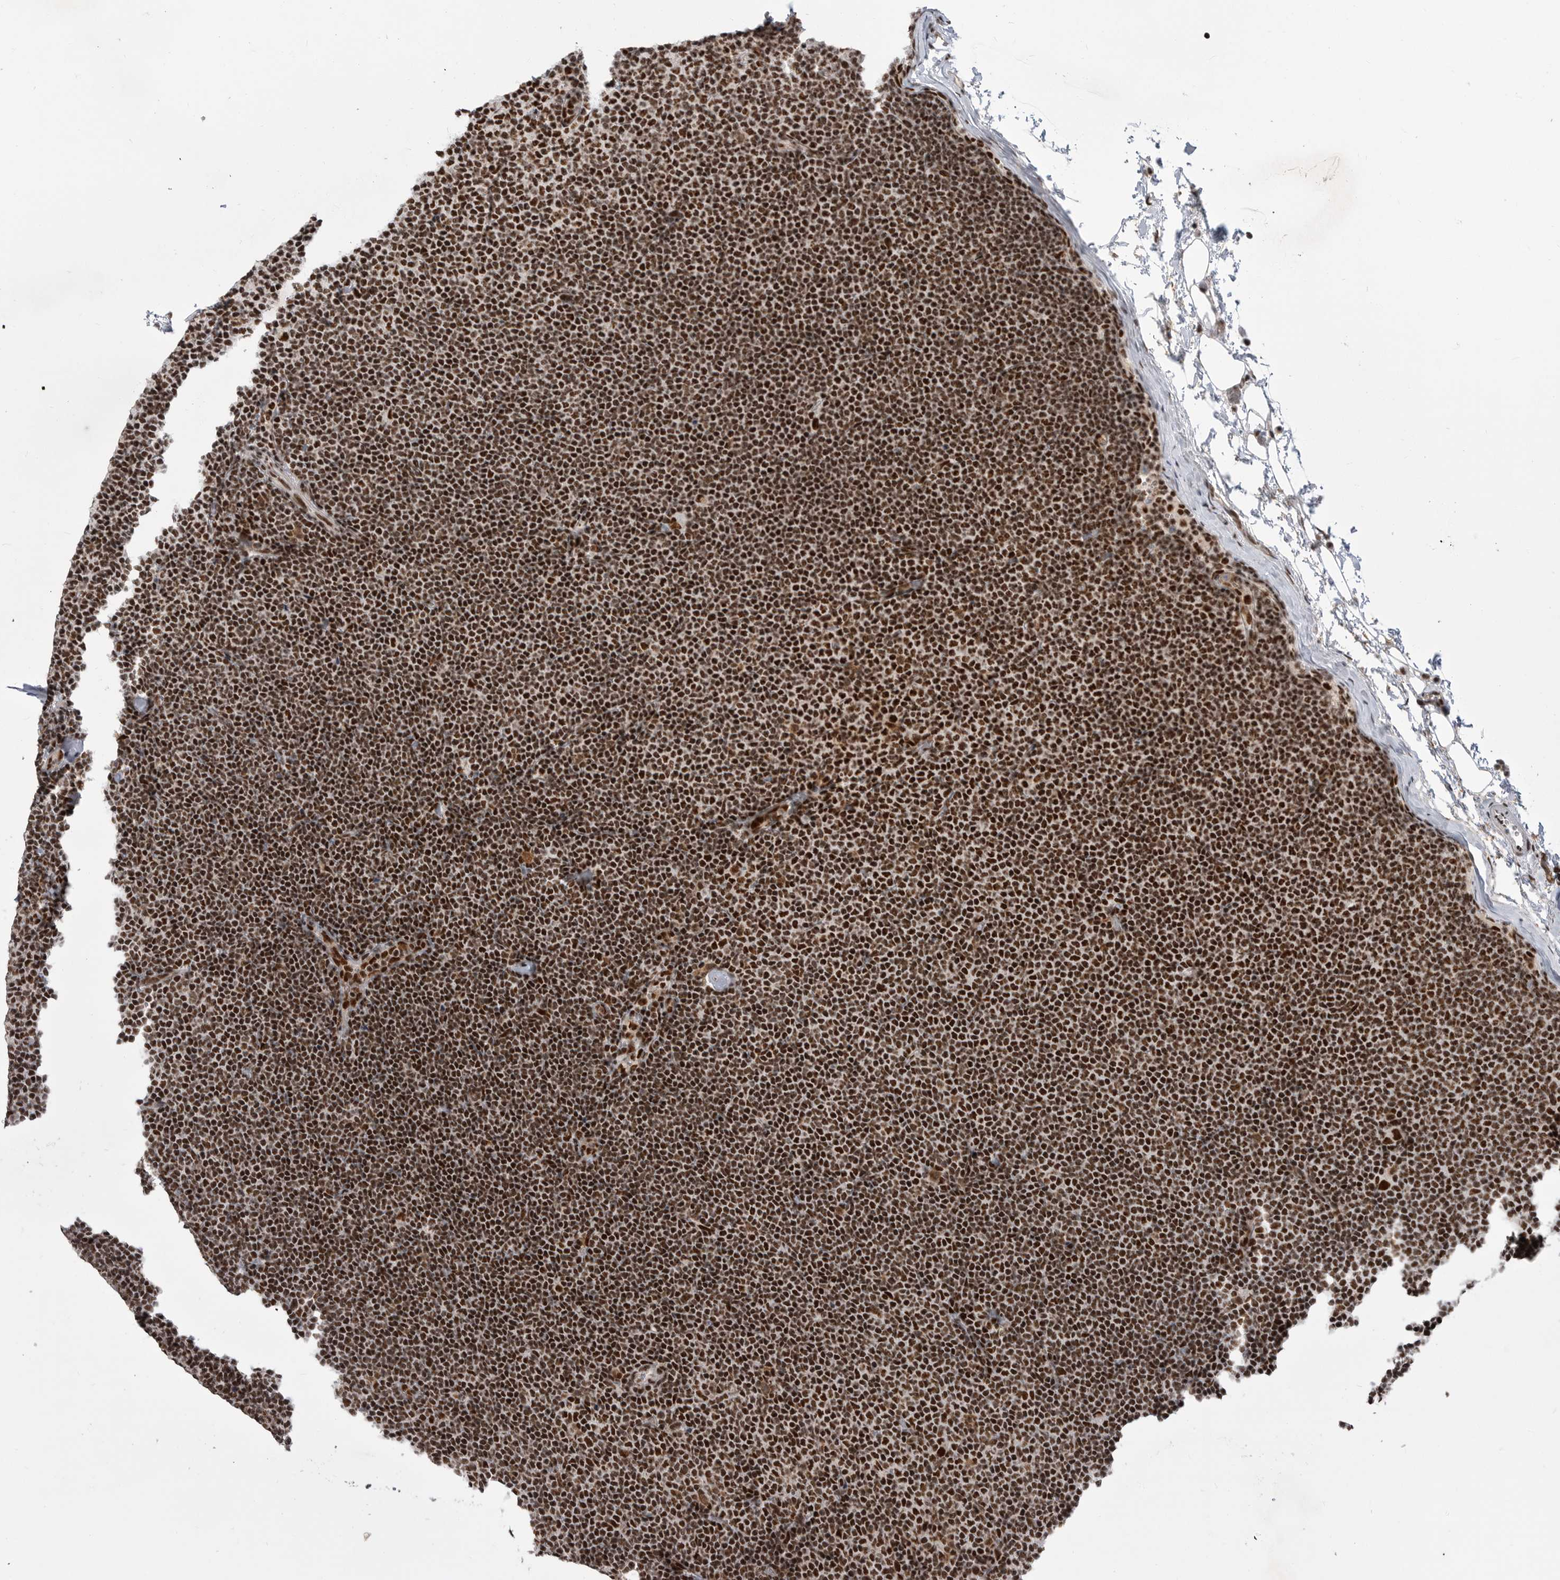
{"staining": {"intensity": "strong", "quantity": ">75%", "location": "nuclear"}, "tissue": "lymphoma", "cell_type": "Tumor cells", "image_type": "cancer", "snomed": [{"axis": "morphology", "description": "Malignant lymphoma, non-Hodgkin's type, Low grade"}, {"axis": "topography", "description": "Lymph node"}], "caption": "Immunohistochemical staining of human malignant lymphoma, non-Hodgkin's type (low-grade) reveals high levels of strong nuclear protein staining in about >75% of tumor cells.", "gene": "PPP1R8", "patient": {"sex": "female", "age": 53}}